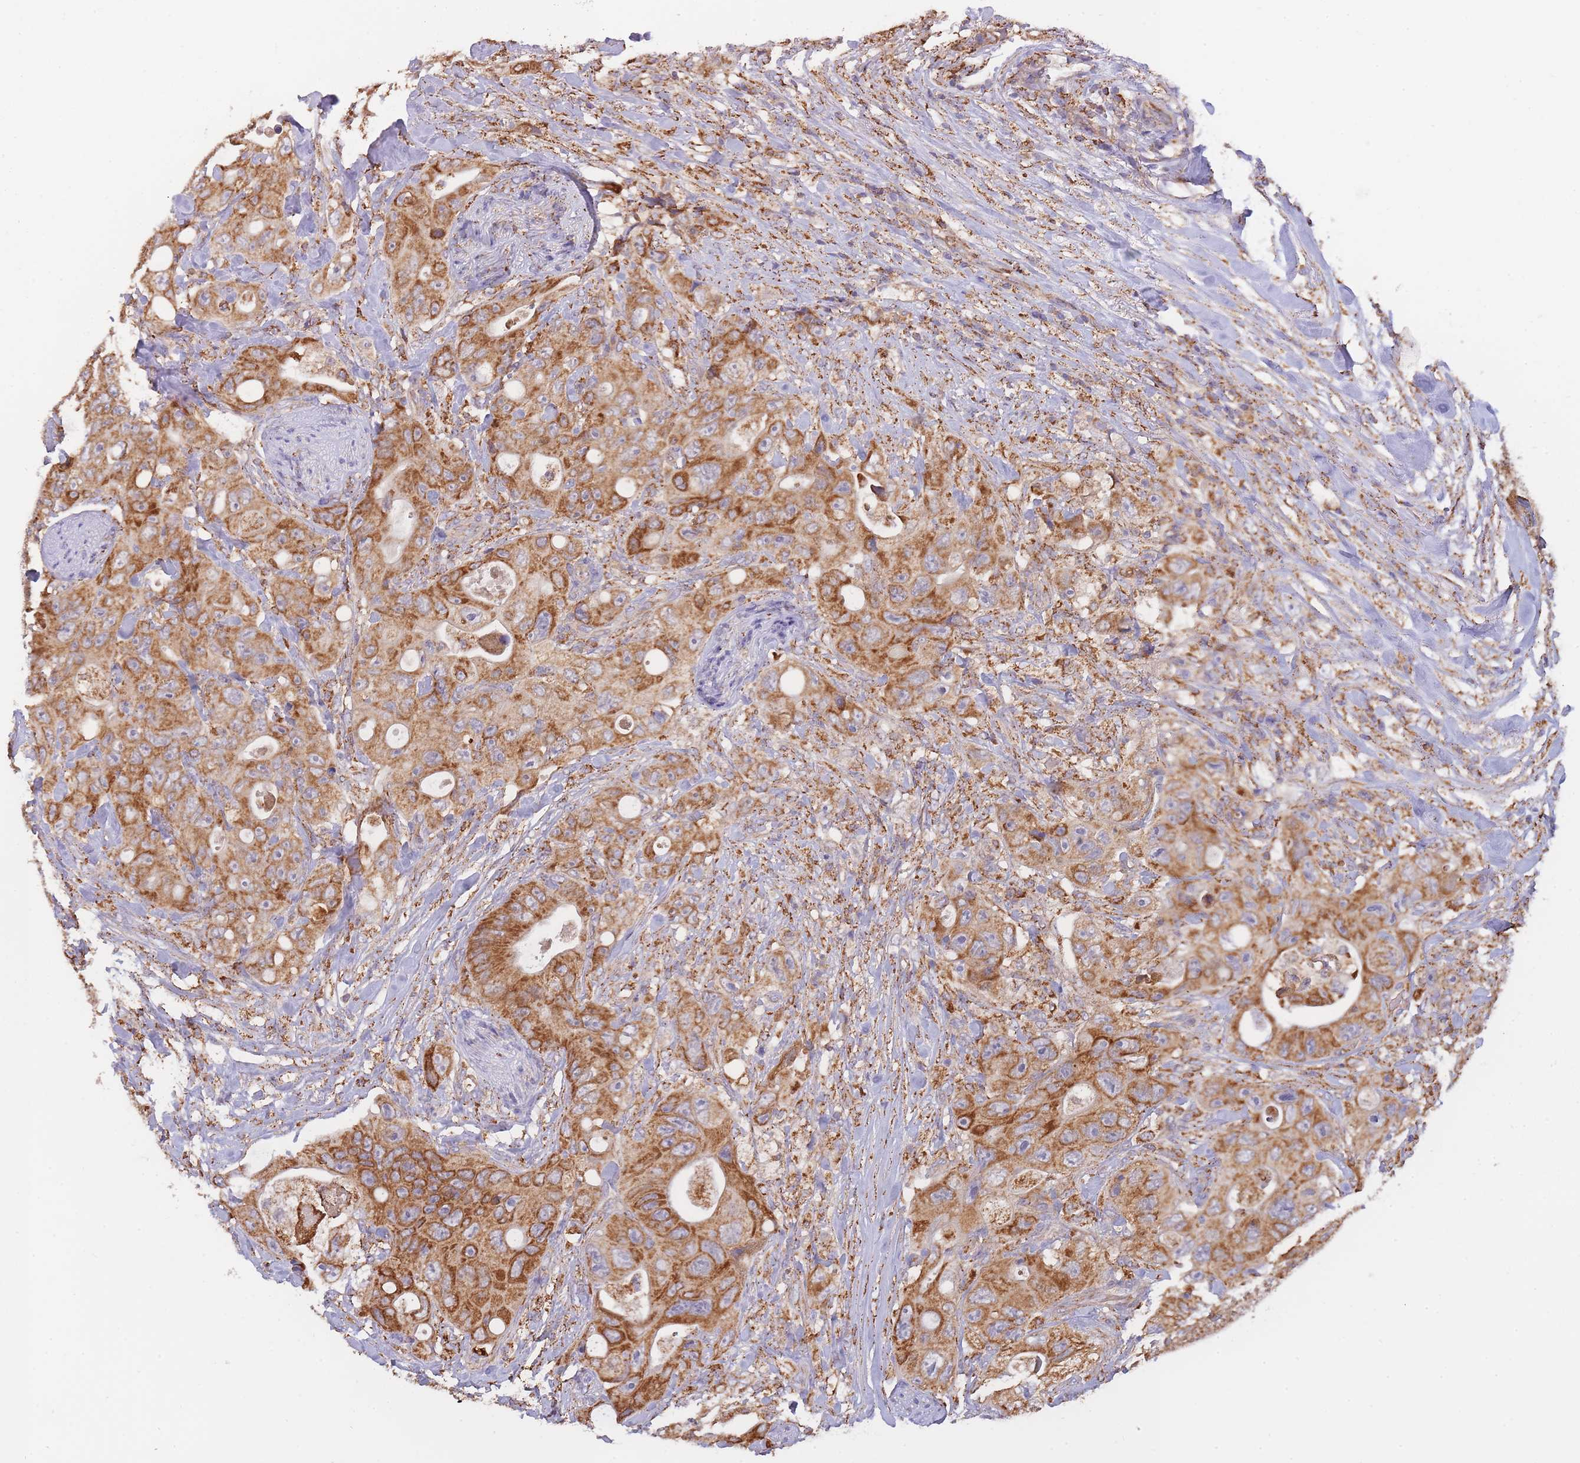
{"staining": {"intensity": "strong", "quantity": ">75%", "location": "cytoplasmic/membranous"}, "tissue": "colorectal cancer", "cell_type": "Tumor cells", "image_type": "cancer", "snomed": [{"axis": "morphology", "description": "Adenocarcinoma, NOS"}, {"axis": "topography", "description": "Colon"}], "caption": "There is high levels of strong cytoplasmic/membranous positivity in tumor cells of colorectal cancer, as demonstrated by immunohistochemical staining (brown color).", "gene": "MRPL17", "patient": {"sex": "female", "age": 46}}